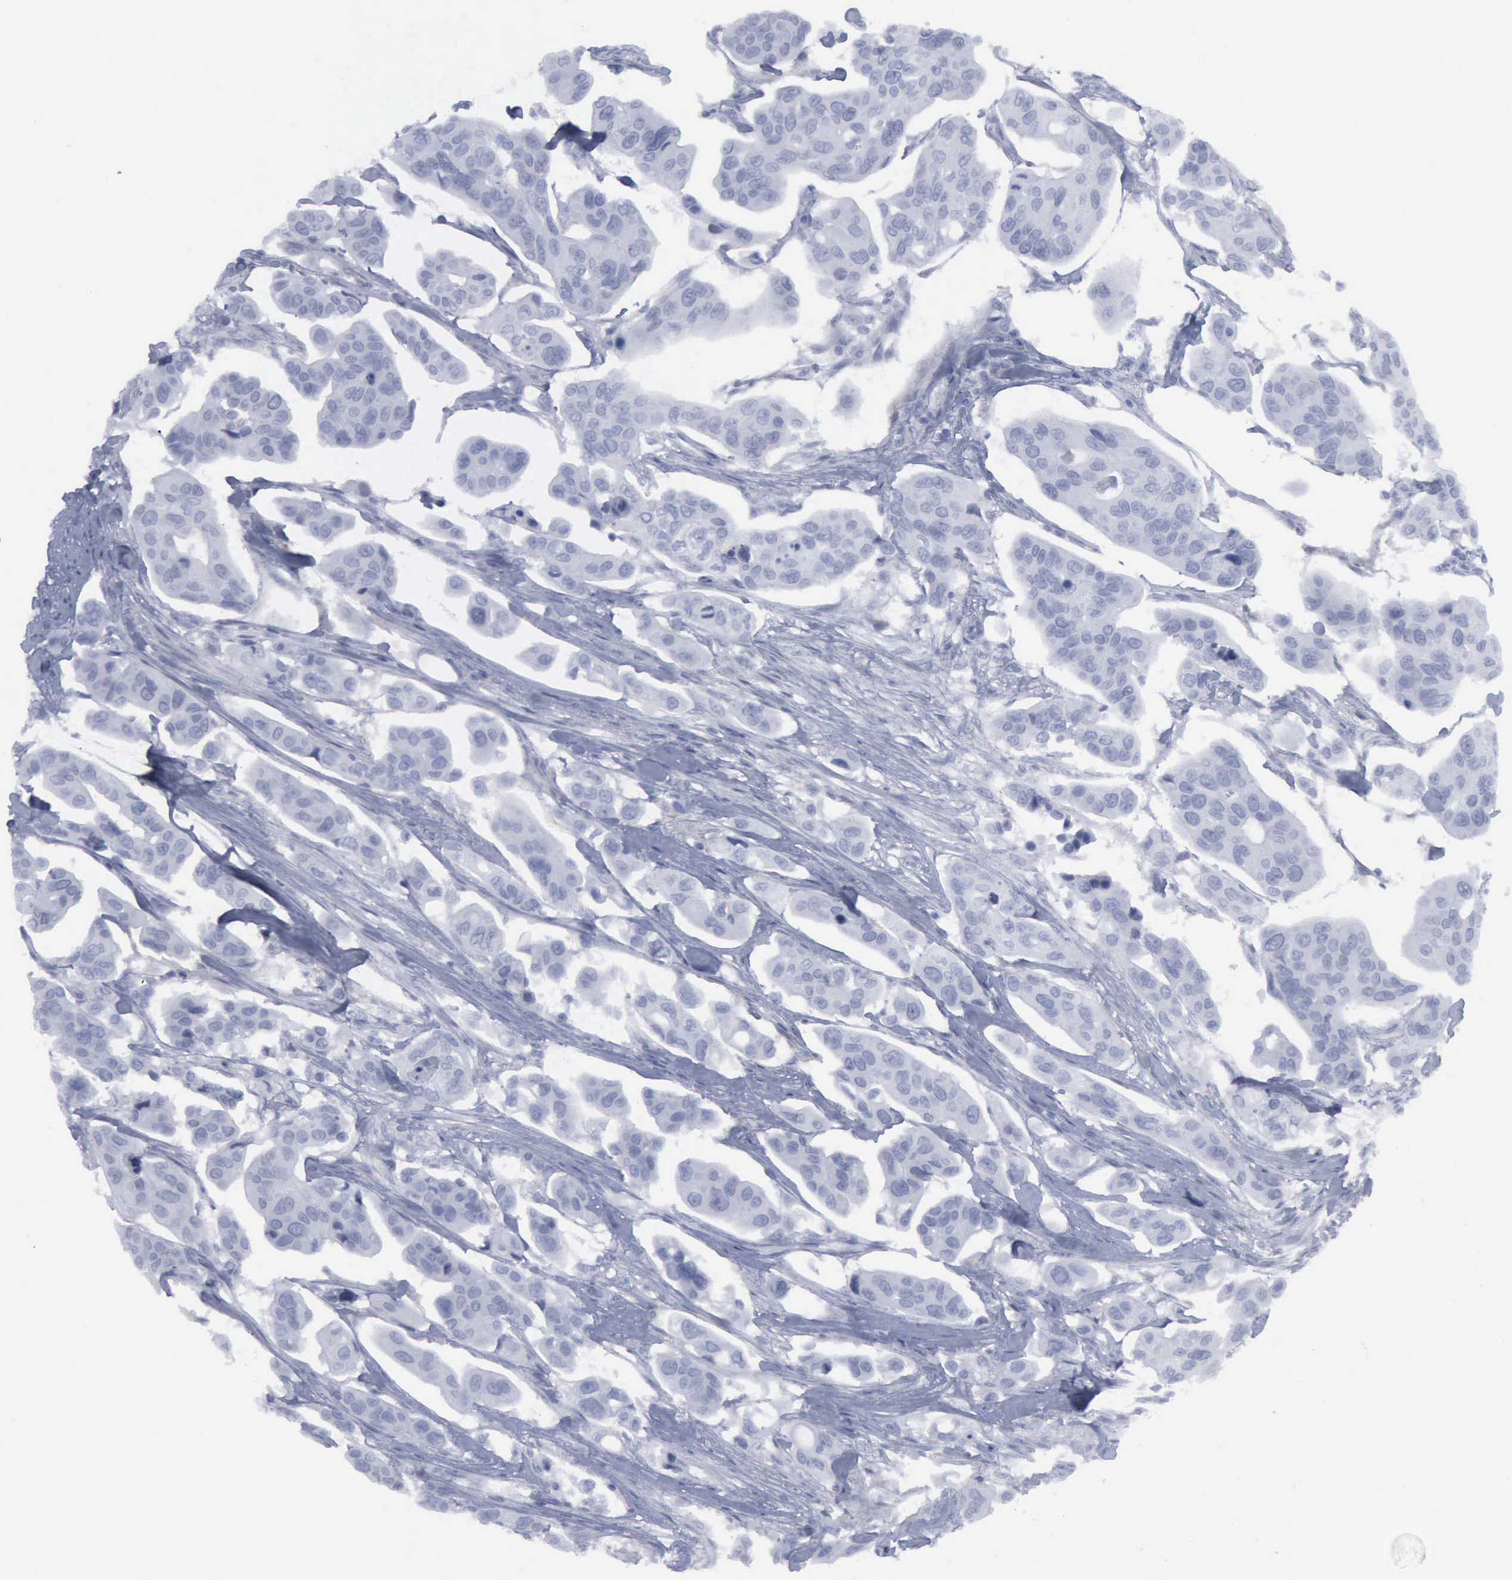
{"staining": {"intensity": "negative", "quantity": "none", "location": "none"}, "tissue": "urothelial cancer", "cell_type": "Tumor cells", "image_type": "cancer", "snomed": [{"axis": "morphology", "description": "Adenocarcinoma, NOS"}, {"axis": "topography", "description": "Urinary bladder"}], "caption": "The IHC micrograph has no significant staining in tumor cells of urothelial cancer tissue.", "gene": "VCAM1", "patient": {"sex": "male", "age": 61}}